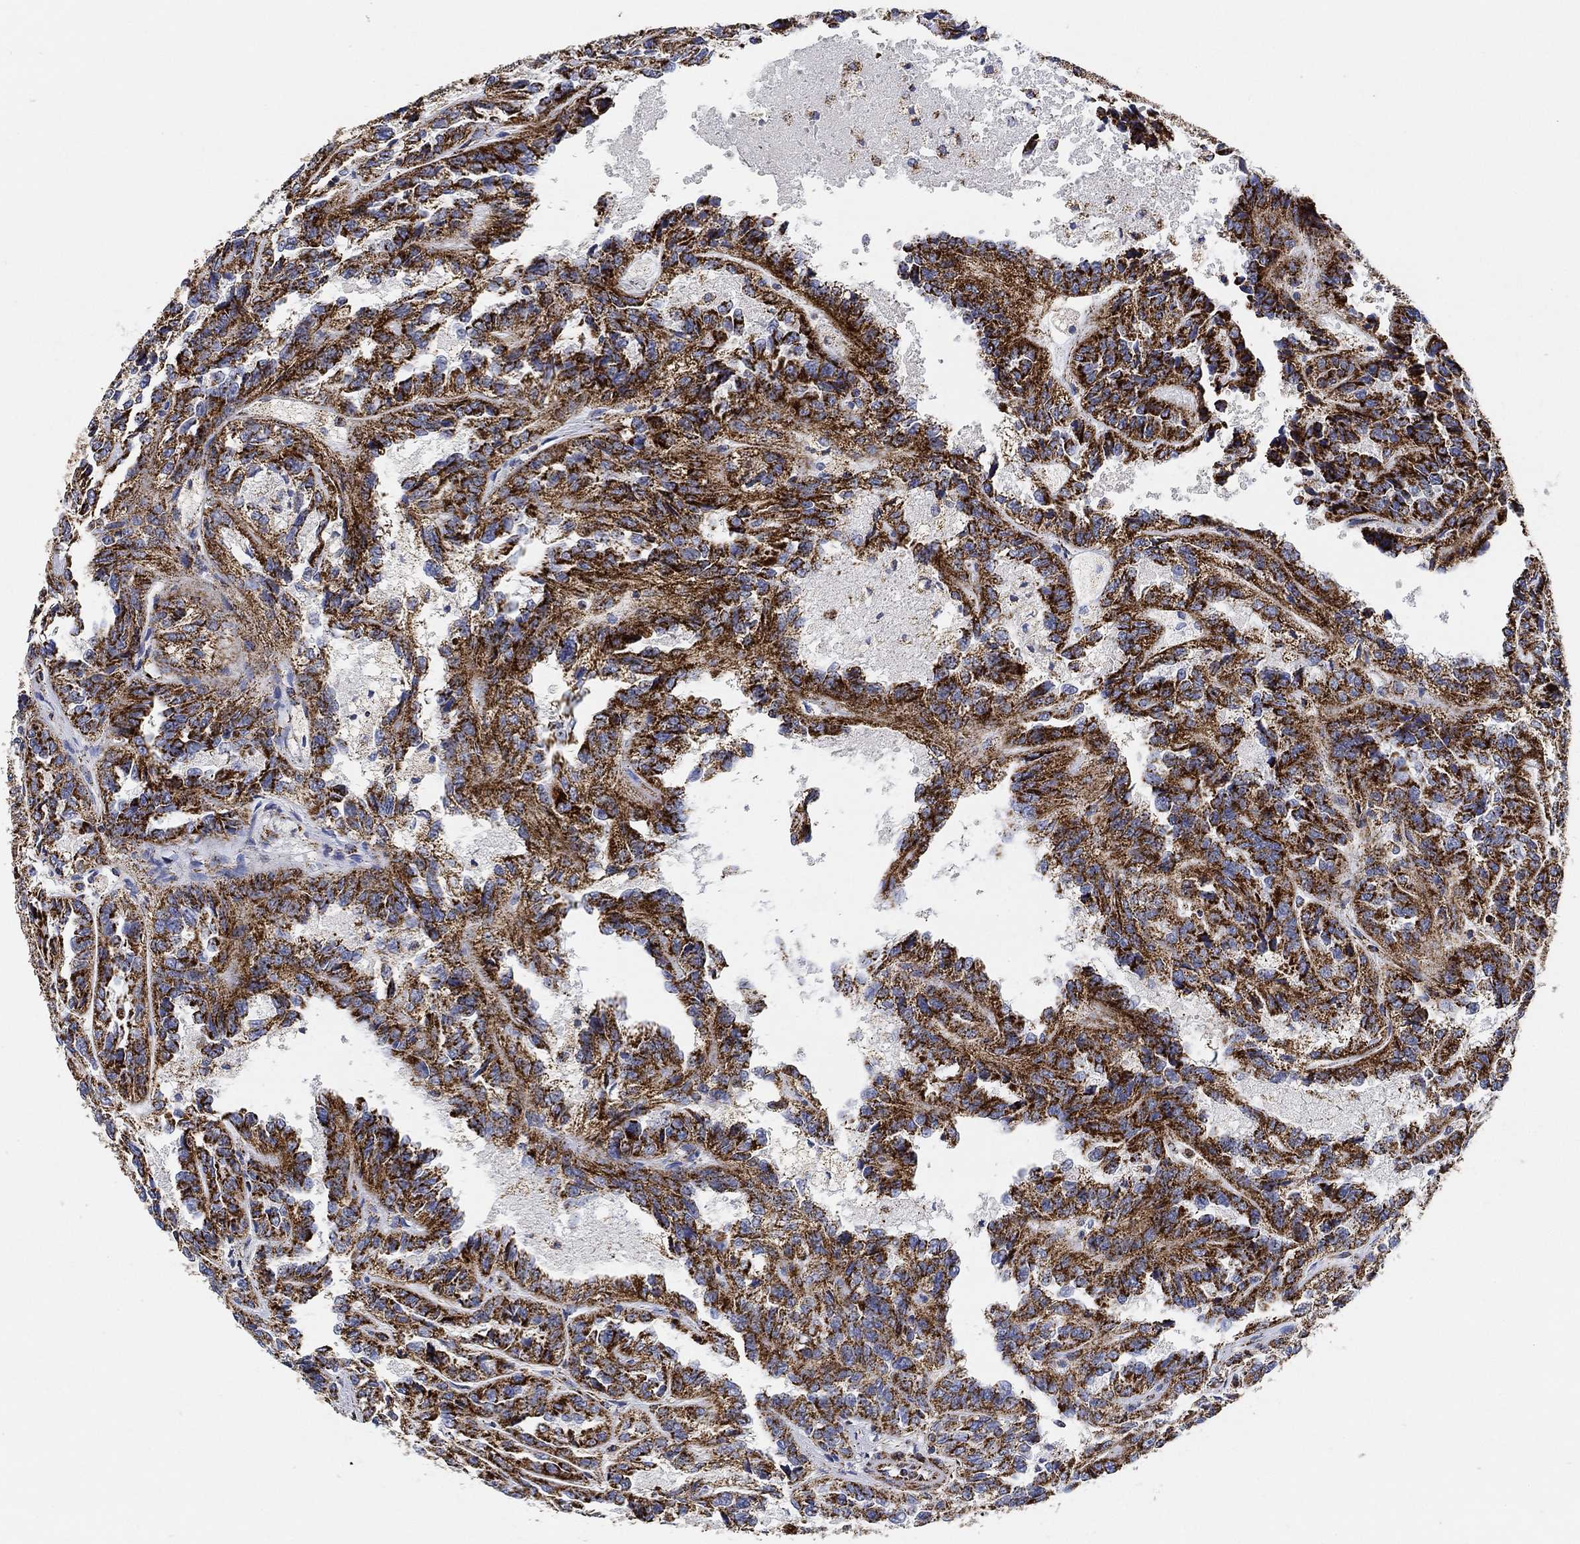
{"staining": {"intensity": "strong", "quantity": ">75%", "location": "cytoplasmic/membranous"}, "tissue": "renal cancer", "cell_type": "Tumor cells", "image_type": "cancer", "snomed": [{"axis": "morphology", "description": "Adenocarcinoma, NOS"}, {"axis": "topography", "description": "Kidney"}], "caption": "Human renal cancer stained with a brown dye exhibits strong cytoplasmic/membranous positive staining in about >75% of tumor cells.", "gene": "NDUFS3", "patient": {"sex": "male", "age": 79}}